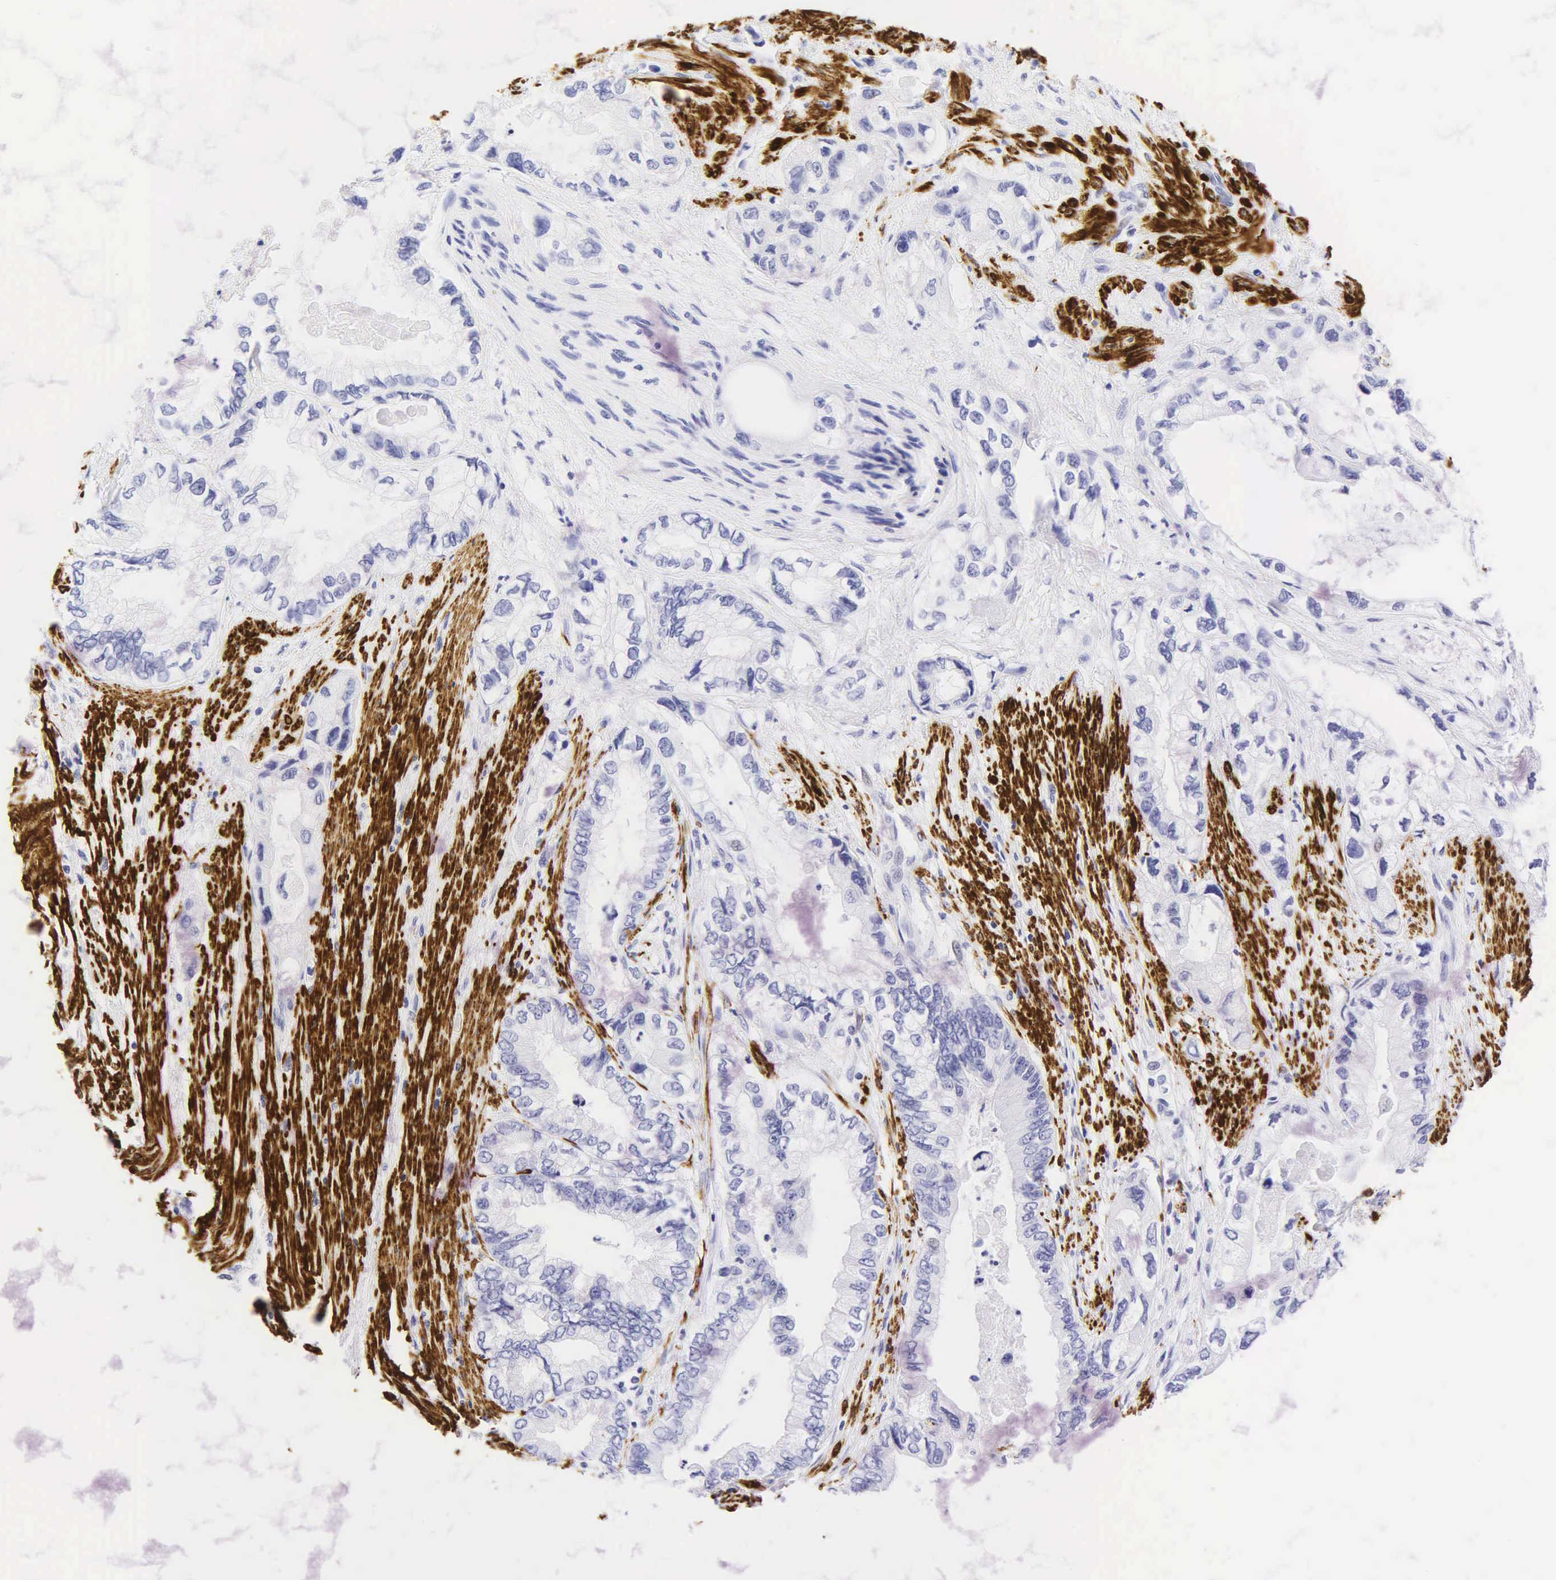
{"staining": {"intensity": "negative", "quantity": "none", "location": "none"}, "tissue": "pancreatic cancer", "cell_type": "Tumor cells", "image_type": "cancer", "snomed": [{"axis": "morphology", "description": "Adenocarcinoma, NOS"}, {"axis": "topography", "description": "Pancreas"}, {"axis": "topography", "description": "Stomach, upper"}], "caption": "A high-resolution photomicrograph shows IHC staining of adenocarcinoma (pancreatic), which exhibits no significant staining in tumor cells. (Brightfield microscopy of DAB immunohistochemistry at high magnification).", "gene": "DES", "patient": {"sex": "male", "age": 77}}